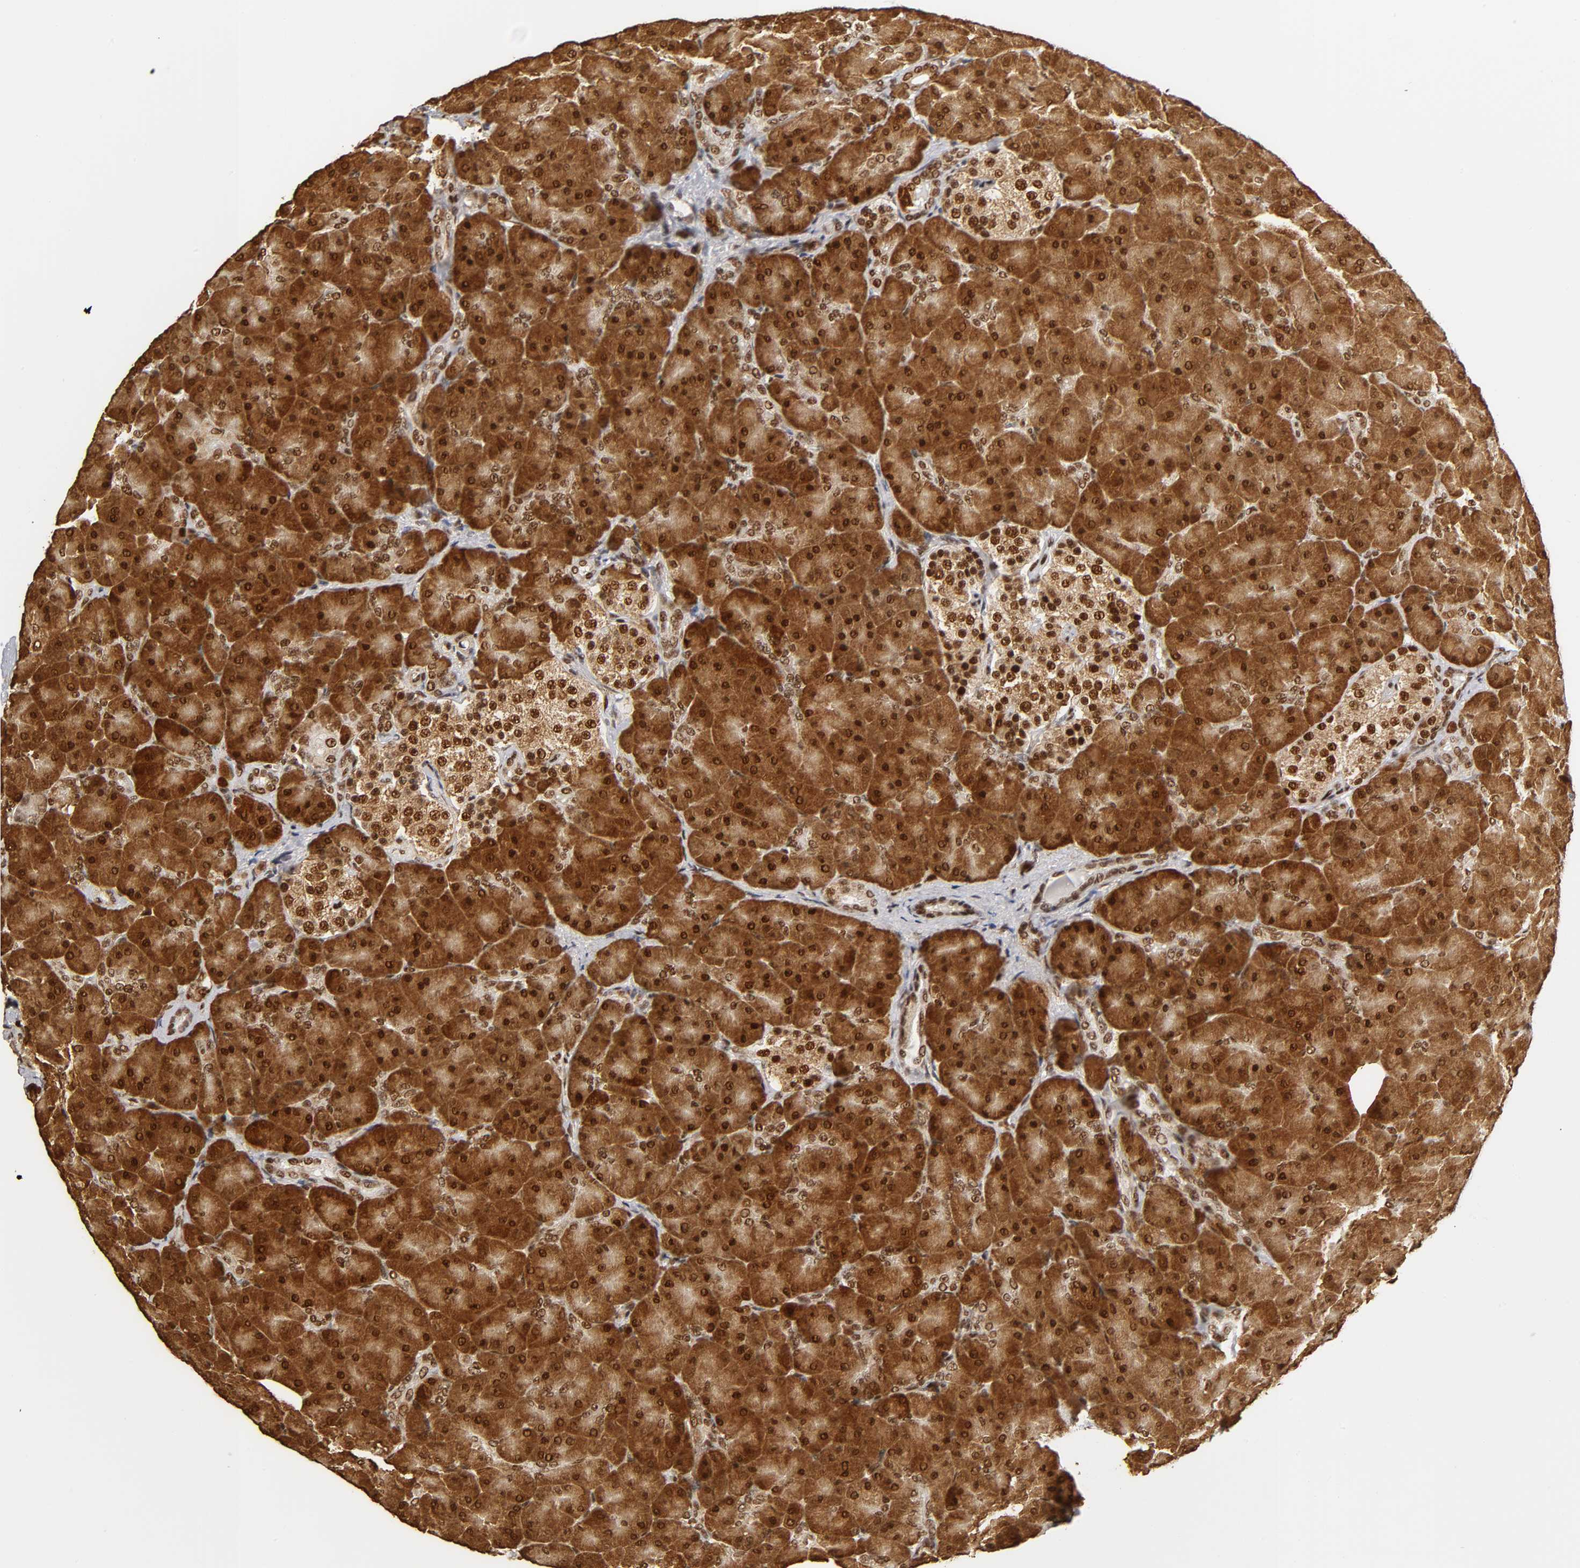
{"staining": {"intensity": "strong", "quantity": ">75%", "location": "cytoplasmic/membranous,nuclear"}, "tissue": "pancreas", "cell_type": "Exocrine glandular cells", "image_type": "normal", "snomed": [{"axis": "morphology", "description": "Normal tissue, NOS"}, {"axis": "topography", "description": "Pancreas"}], "caption": "Brown immunohistochemical staining in unremarkable pancreas exhibits strong cytoplasmic/membranous,nuclear positivity in approximately >75% of exocrine glandular cells.", "gene": "RNF122", "patient": {"sex": "male", "age": 66}}